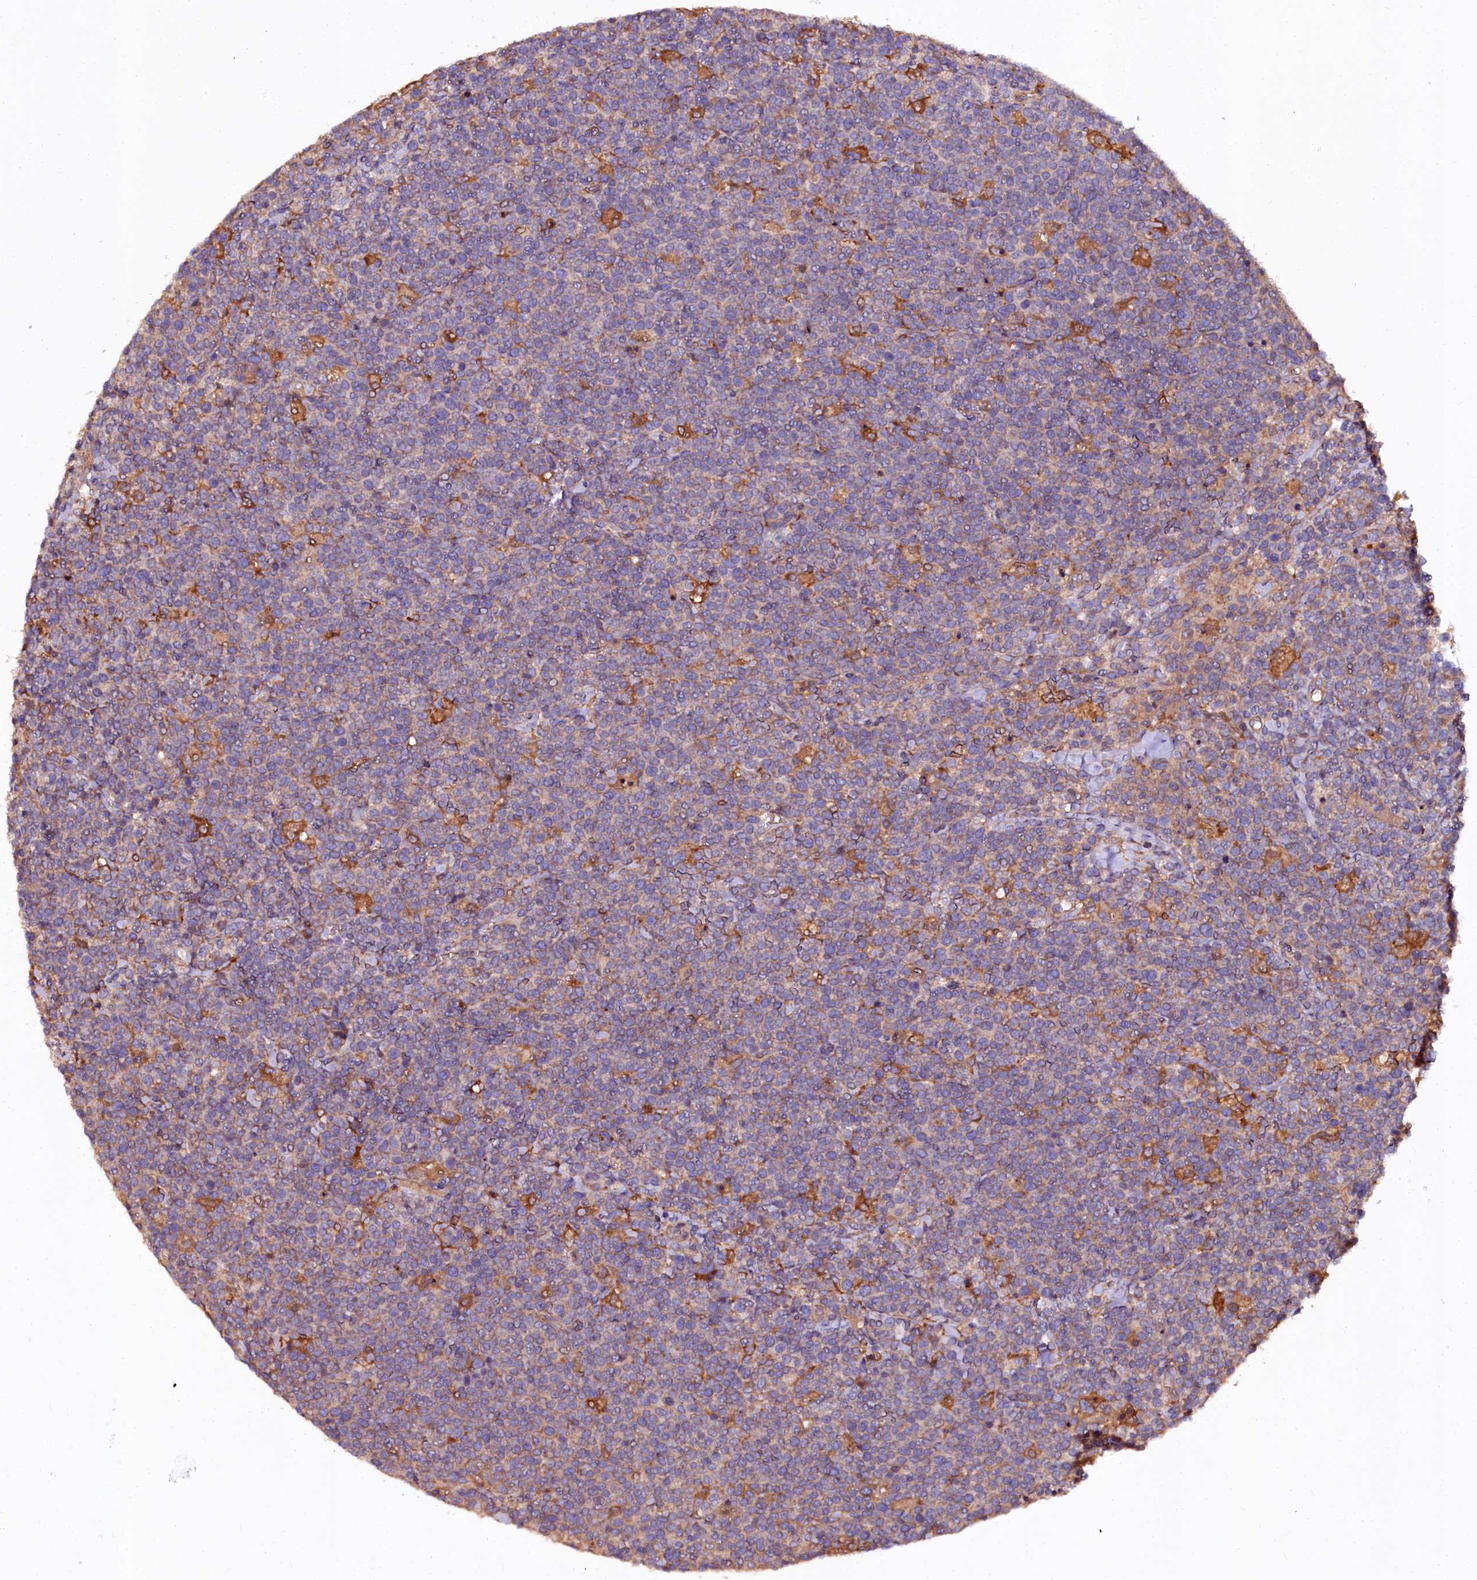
{"staining": {"intensity": "negative", "quantity": "none", "location": "none"}, "tissue": "lymphoma", "cell_type": "Tumor cells", "image_type": "cancer", "snomed": [{"axis": "morphology", "description": "Malignant lymphoma, non-Hodgkin's type, High grade"}, {"axis": "topography", "description": "Lymph node"}], "caption": "Micrograph shows no protein staining in tumor cells of malignant lymphoma, non-Hodgkin's type (high-grade) tissue.", "gene": "APPL2", "patient": {"sex": "male", "age": 61}}